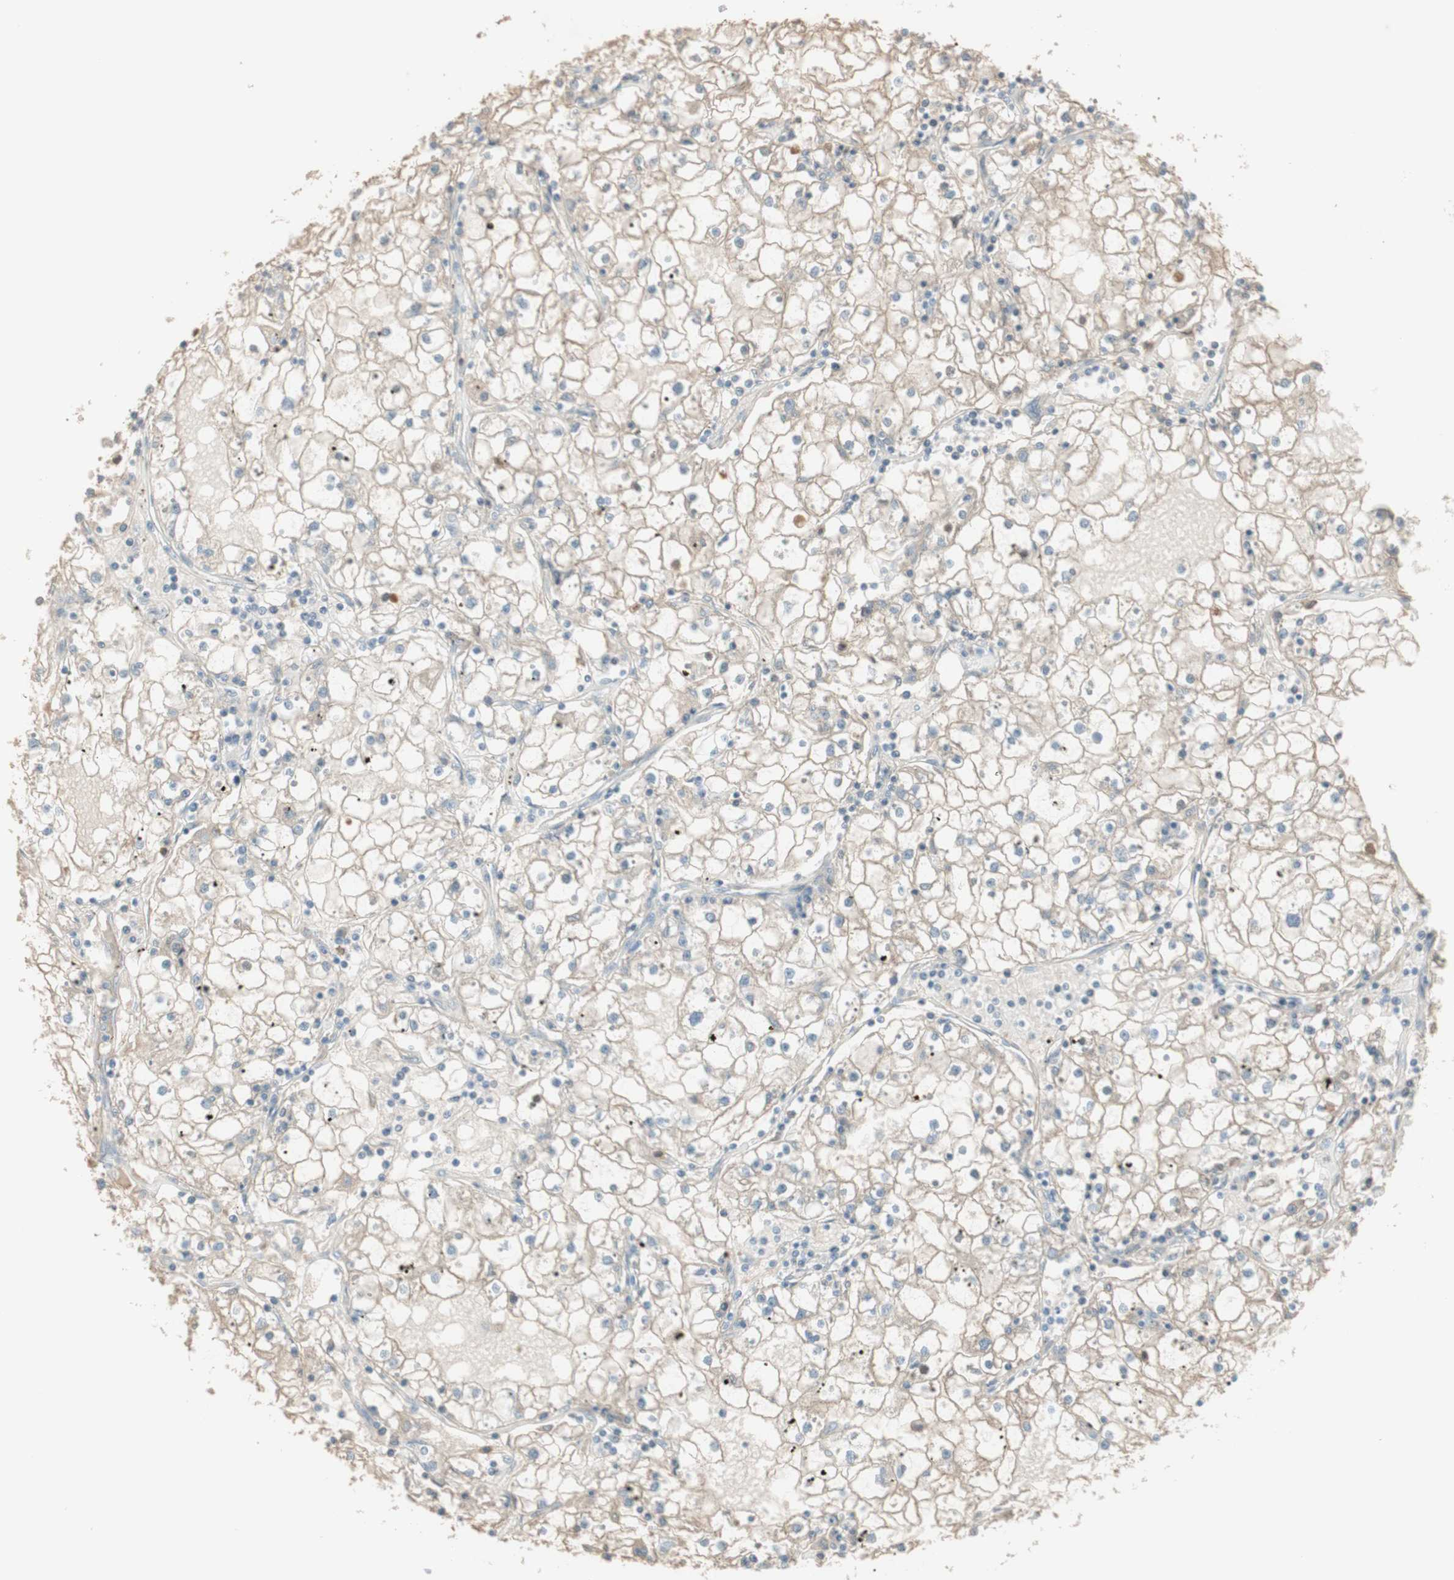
{"staining": {"intensity": "weak", "quantity": ">75%", "location": "cytoplasmic/membranous"}, "tissue": "renal cancer", "cell_type": "Tumor cells", "image_type": "cancer", "snomed": [{"axis": "morphology", "description": "Adenocarcinoma, NOS"}, {"axis": "topography", "description": "Kidney"}], "caption": "Immunohistochemistry (IHC) image of human renal cancer stained for a protein (brown), which demonstrates low levels of weak cytoplasmic/membranous expression in about >75% of tumor cells.", "gene": "IFNG", "patient": {"sex": "male", "age": 56}}